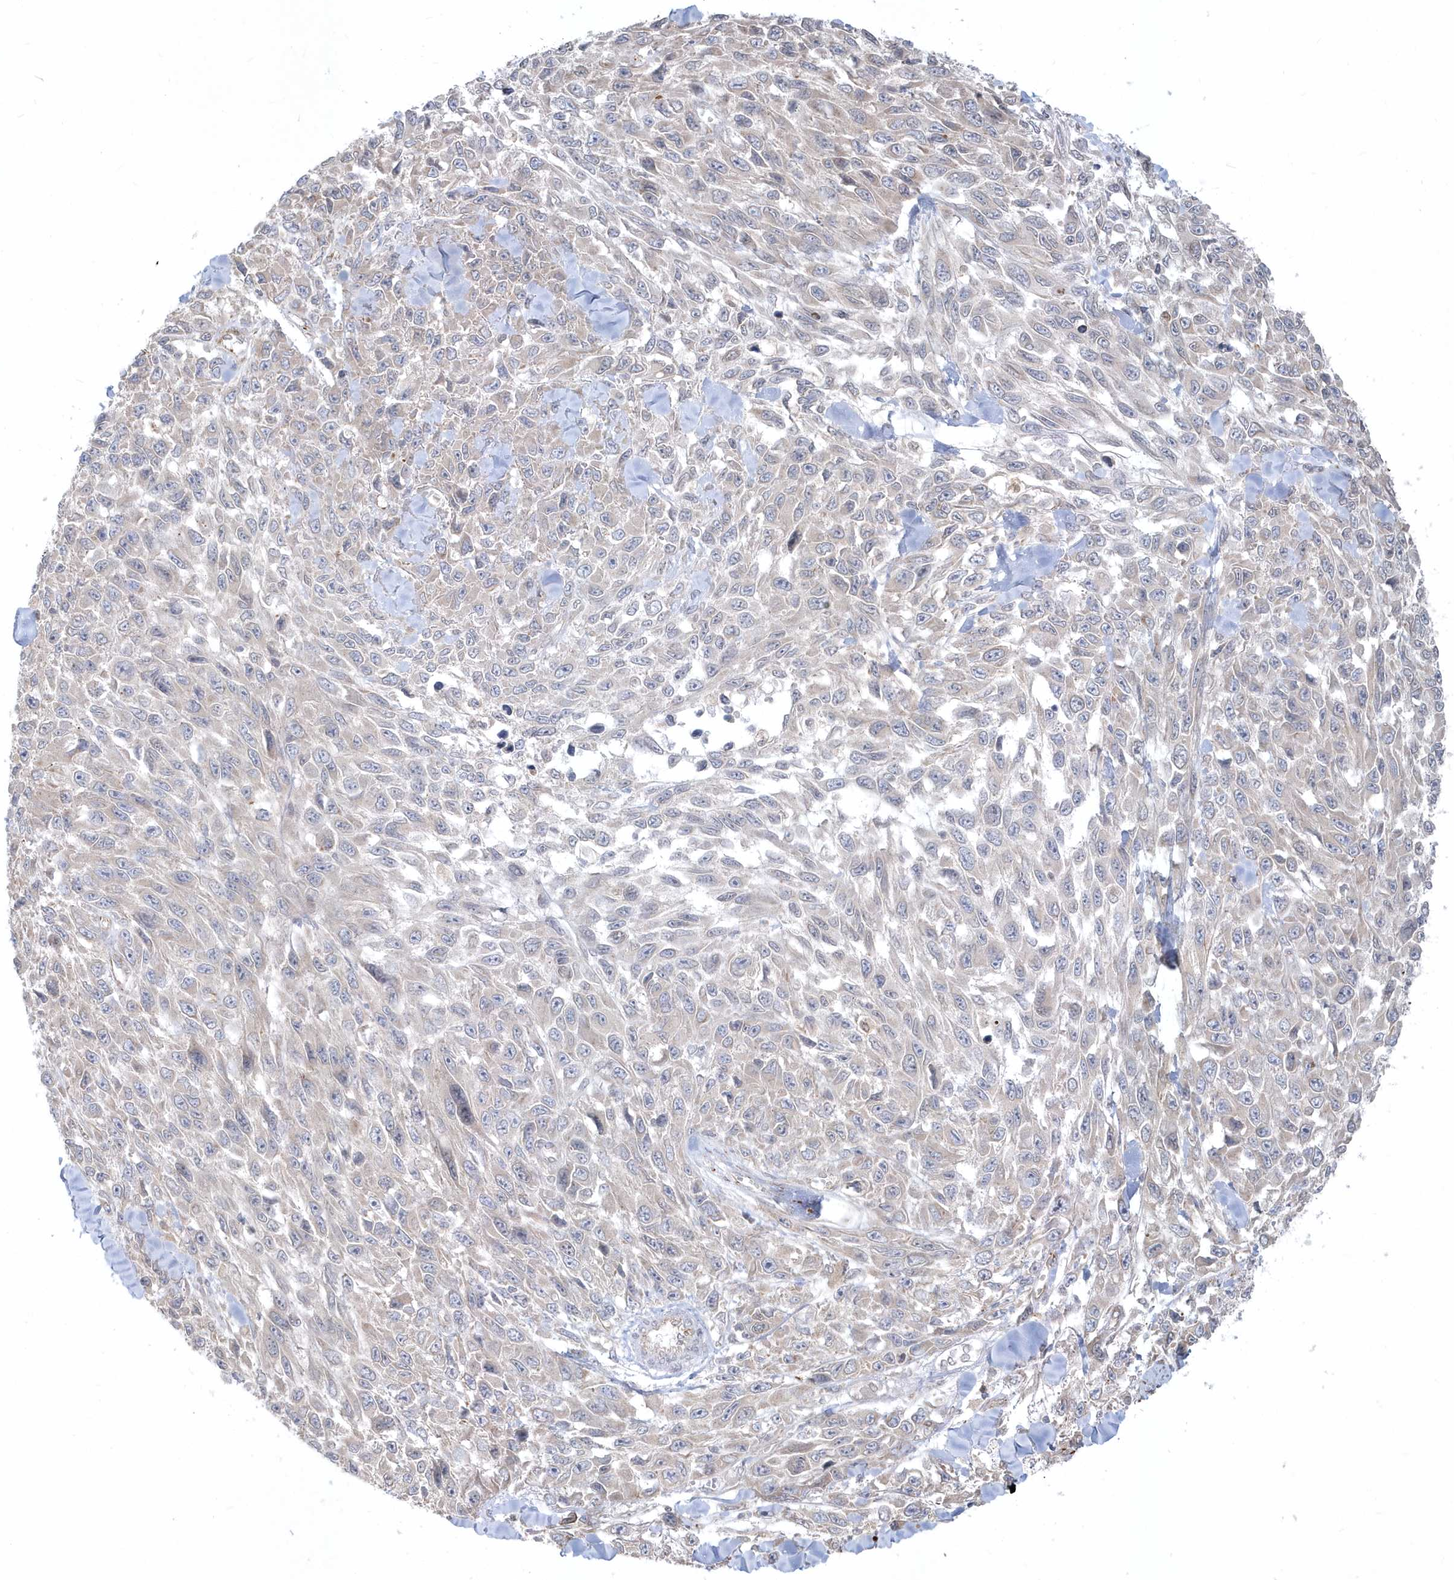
{"staining": {"intensity": "negative", "quantity": "none", "location": "none"}, "tissue": "melanoma", "cell_type": "Tumor cells", "image_type": "cancer", "snomed": [{"axis": "morphology", "description": "Malignant melanoma, NOS"}, {"axis": "topography", "description": "Skin"}], "caption": "The immunohistochemistry (IHC) micrograph has no significant positivity in tumor cells of malignant melanoma tissue.", "gene": "DHX57", "patient": {"sex": "female", "age": 96}}